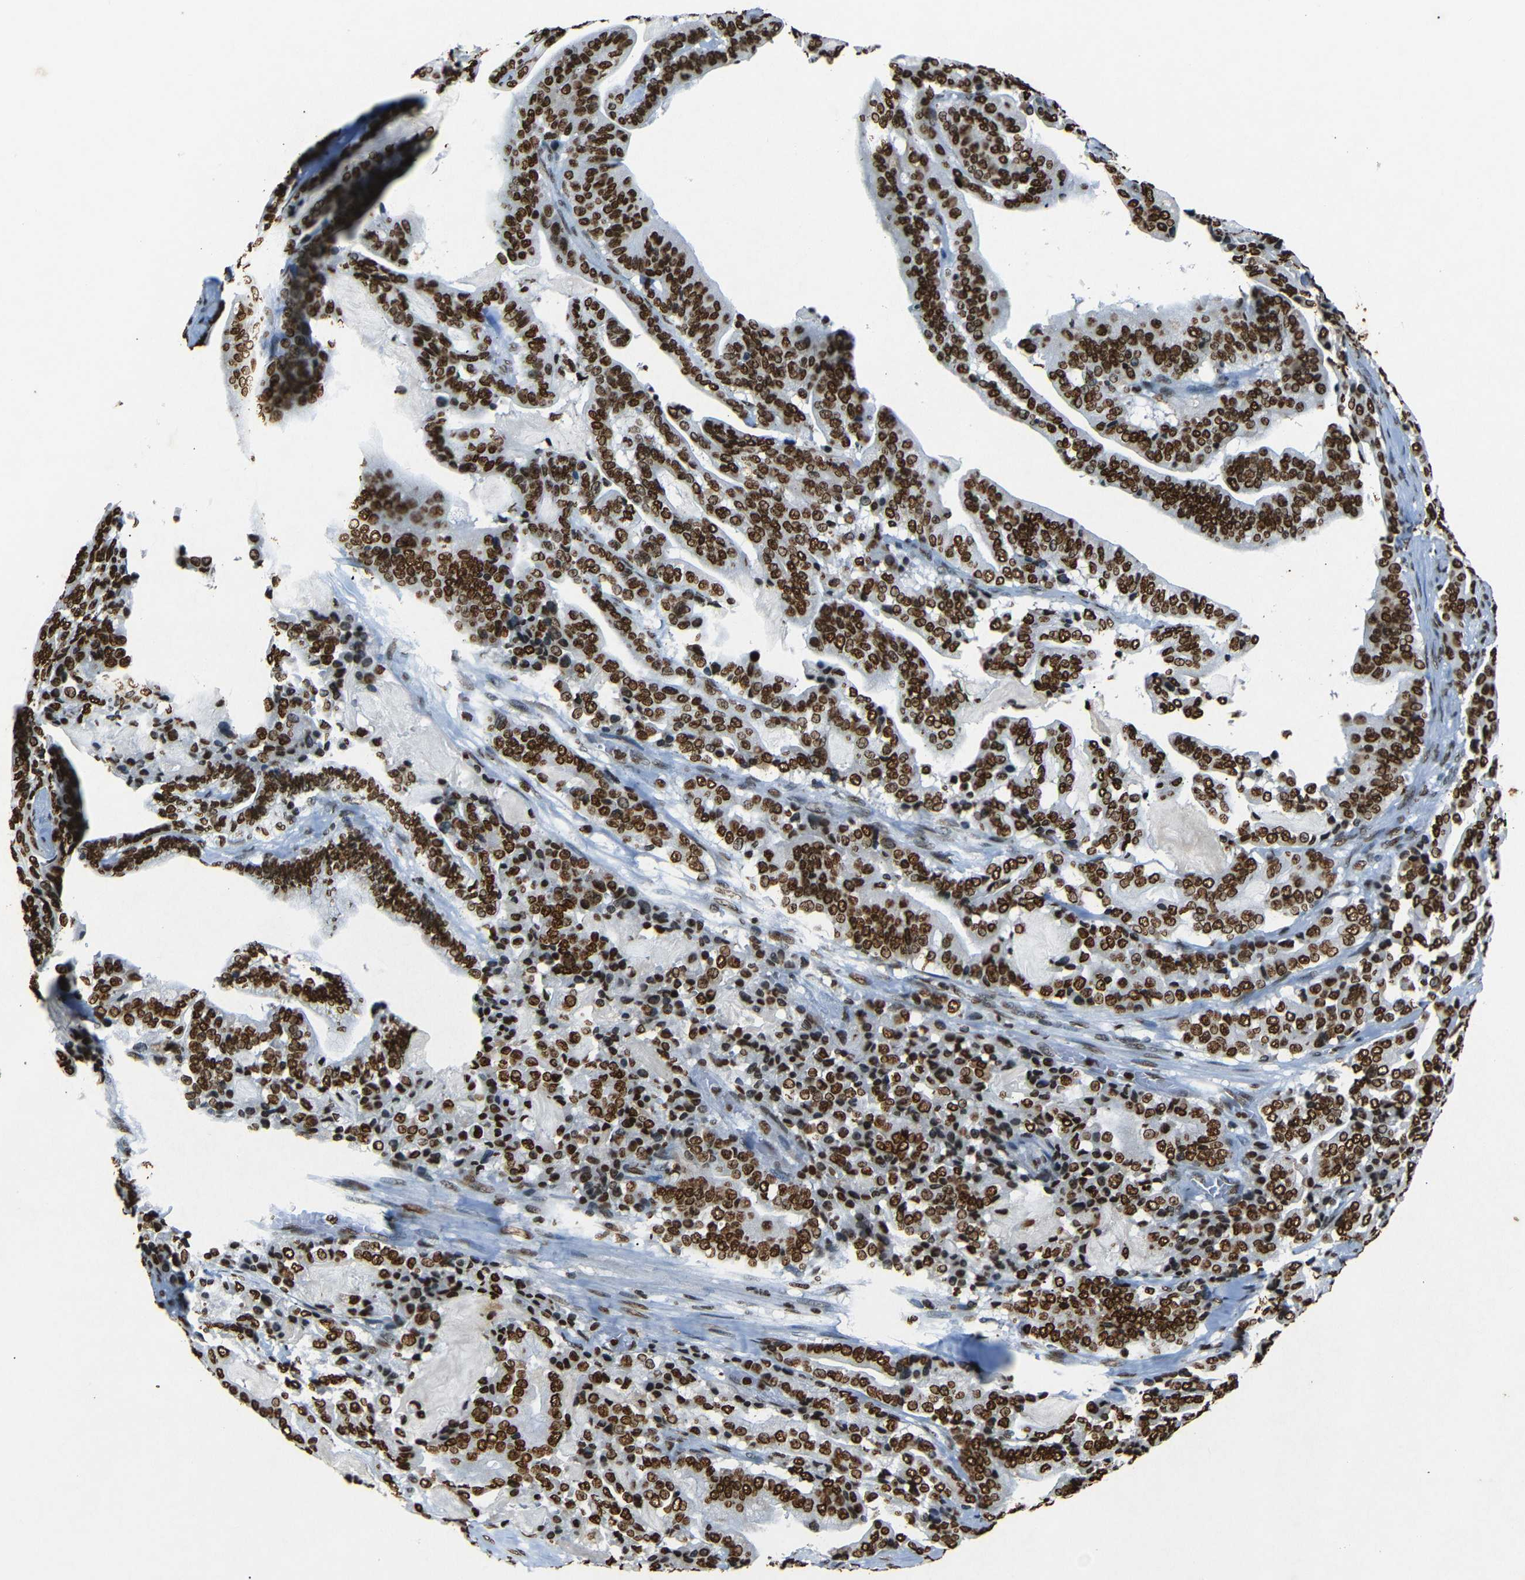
{"staining": {"intensity": "strong", "quantity": ">75%", "location": "nuclear"}, "tissue": "pancreatic cancer", "cell_type": "Tumor cells", "image_type": "cancer", "snomed": [{"axis": "morphology", "description": "Adenocarcinoma, NOS"}, {"axis": "topography", "description": "Pancreas"}], "caption": "Immunohistochemical staining of pancreatic cancer shows strong nuclear protein expression in about >75% of tumor cells. (Brightfield microscopy of DAB IHC at high magnification).", "gene": "HMGN1", "patient": {"sex": "male", "age": 63}}